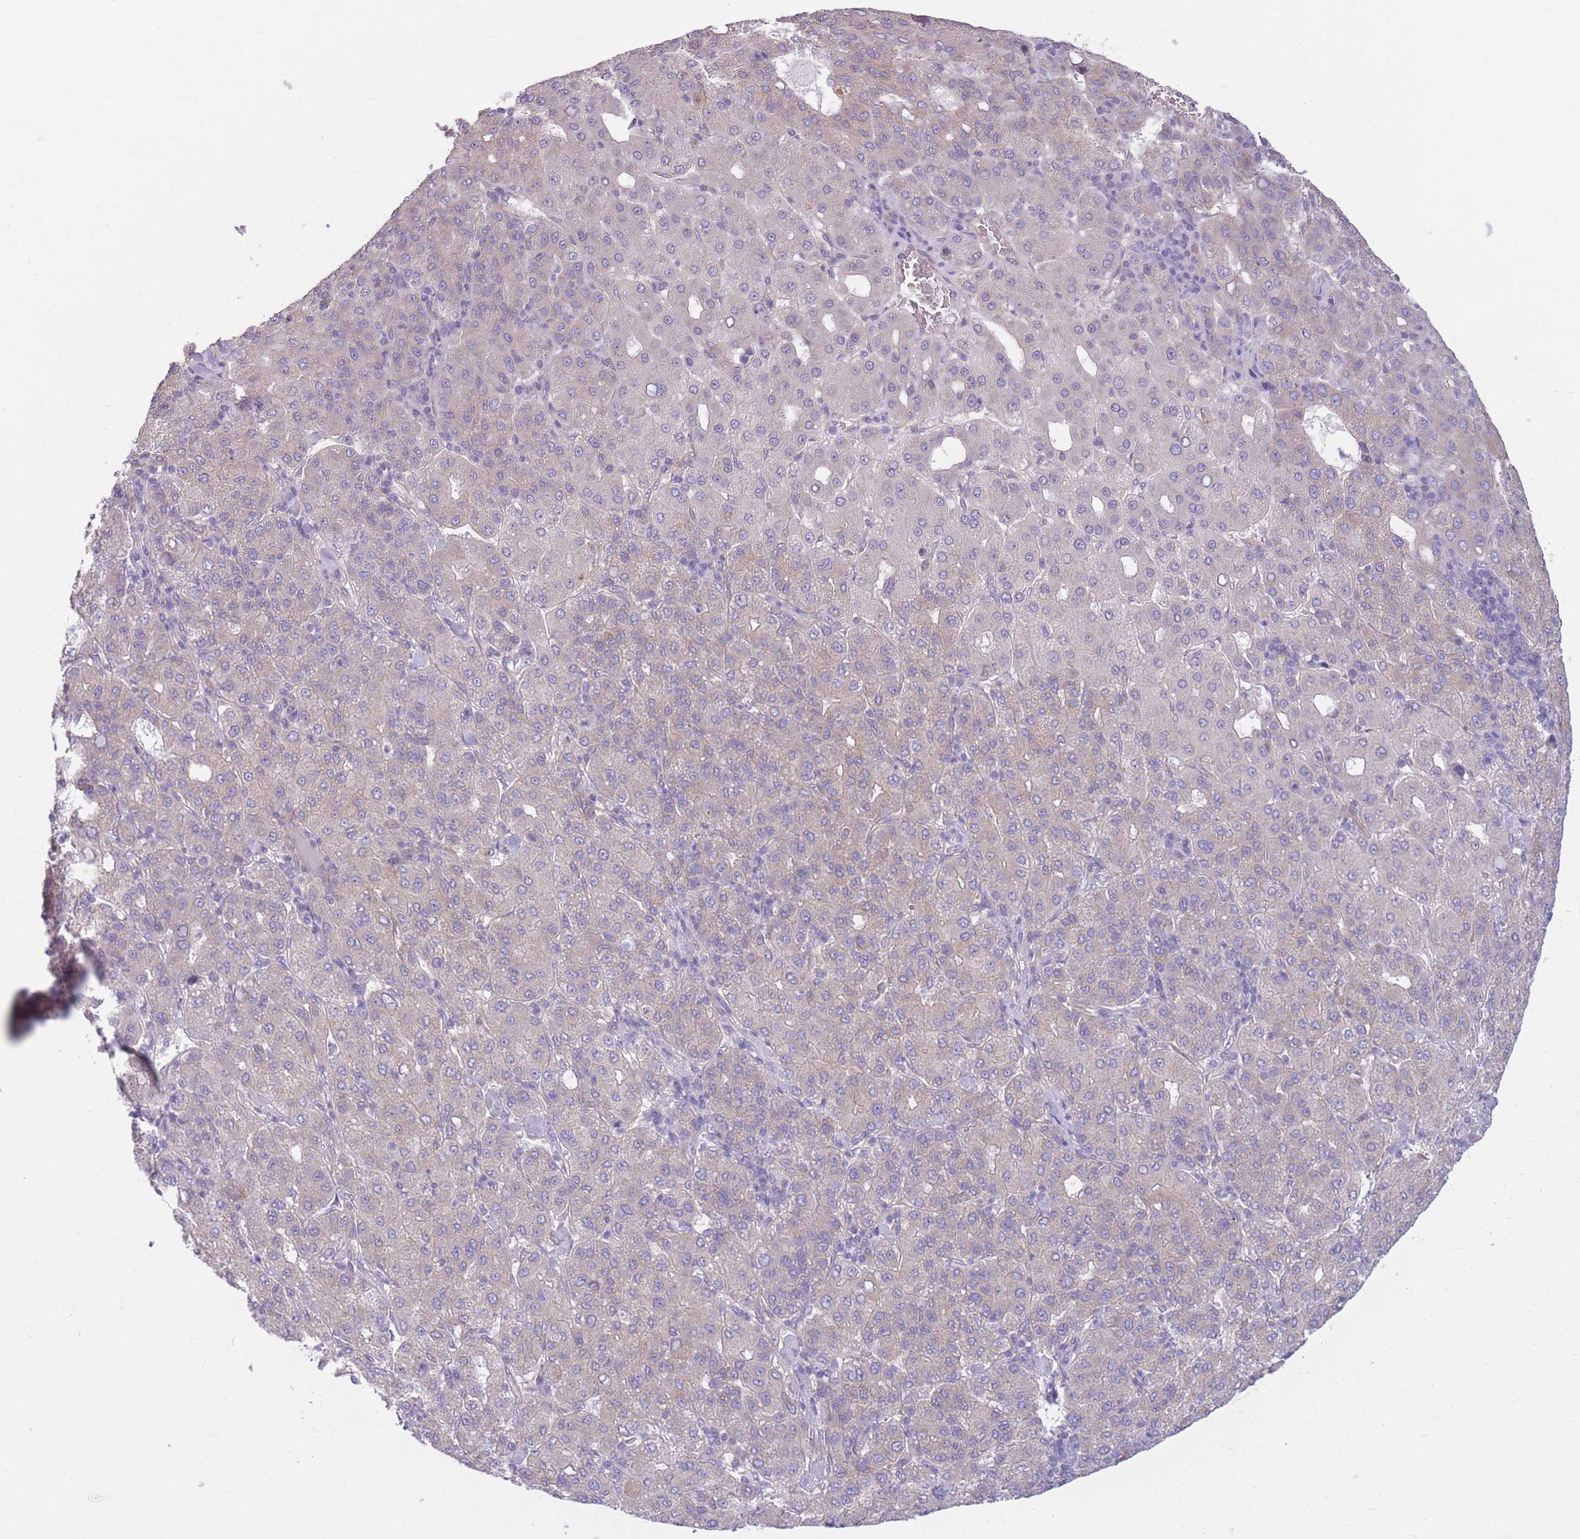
{"staining": {"intensity": "weak", "quantity": "<25%", "location": "cytoplasmic/membranous"}, "tissue": "liver cancer", "cell_type": "Tumor cells", "image_type": "cancer", "snomed": [{"axis": "morphology", "description": "Carcinoma, Hepatocellular, NOS"}, {"axis": "topography", "description": "Liver"}], "caption": "DAB immunohistochemical staining of liver cancer (hepatocellular carcinoma) shows no significant staining in tumor cells. (DAB IHC with hematoxylin counter stain).", "gene": "SERPINB3", "patient": {"sex": "male", "age": 65}}